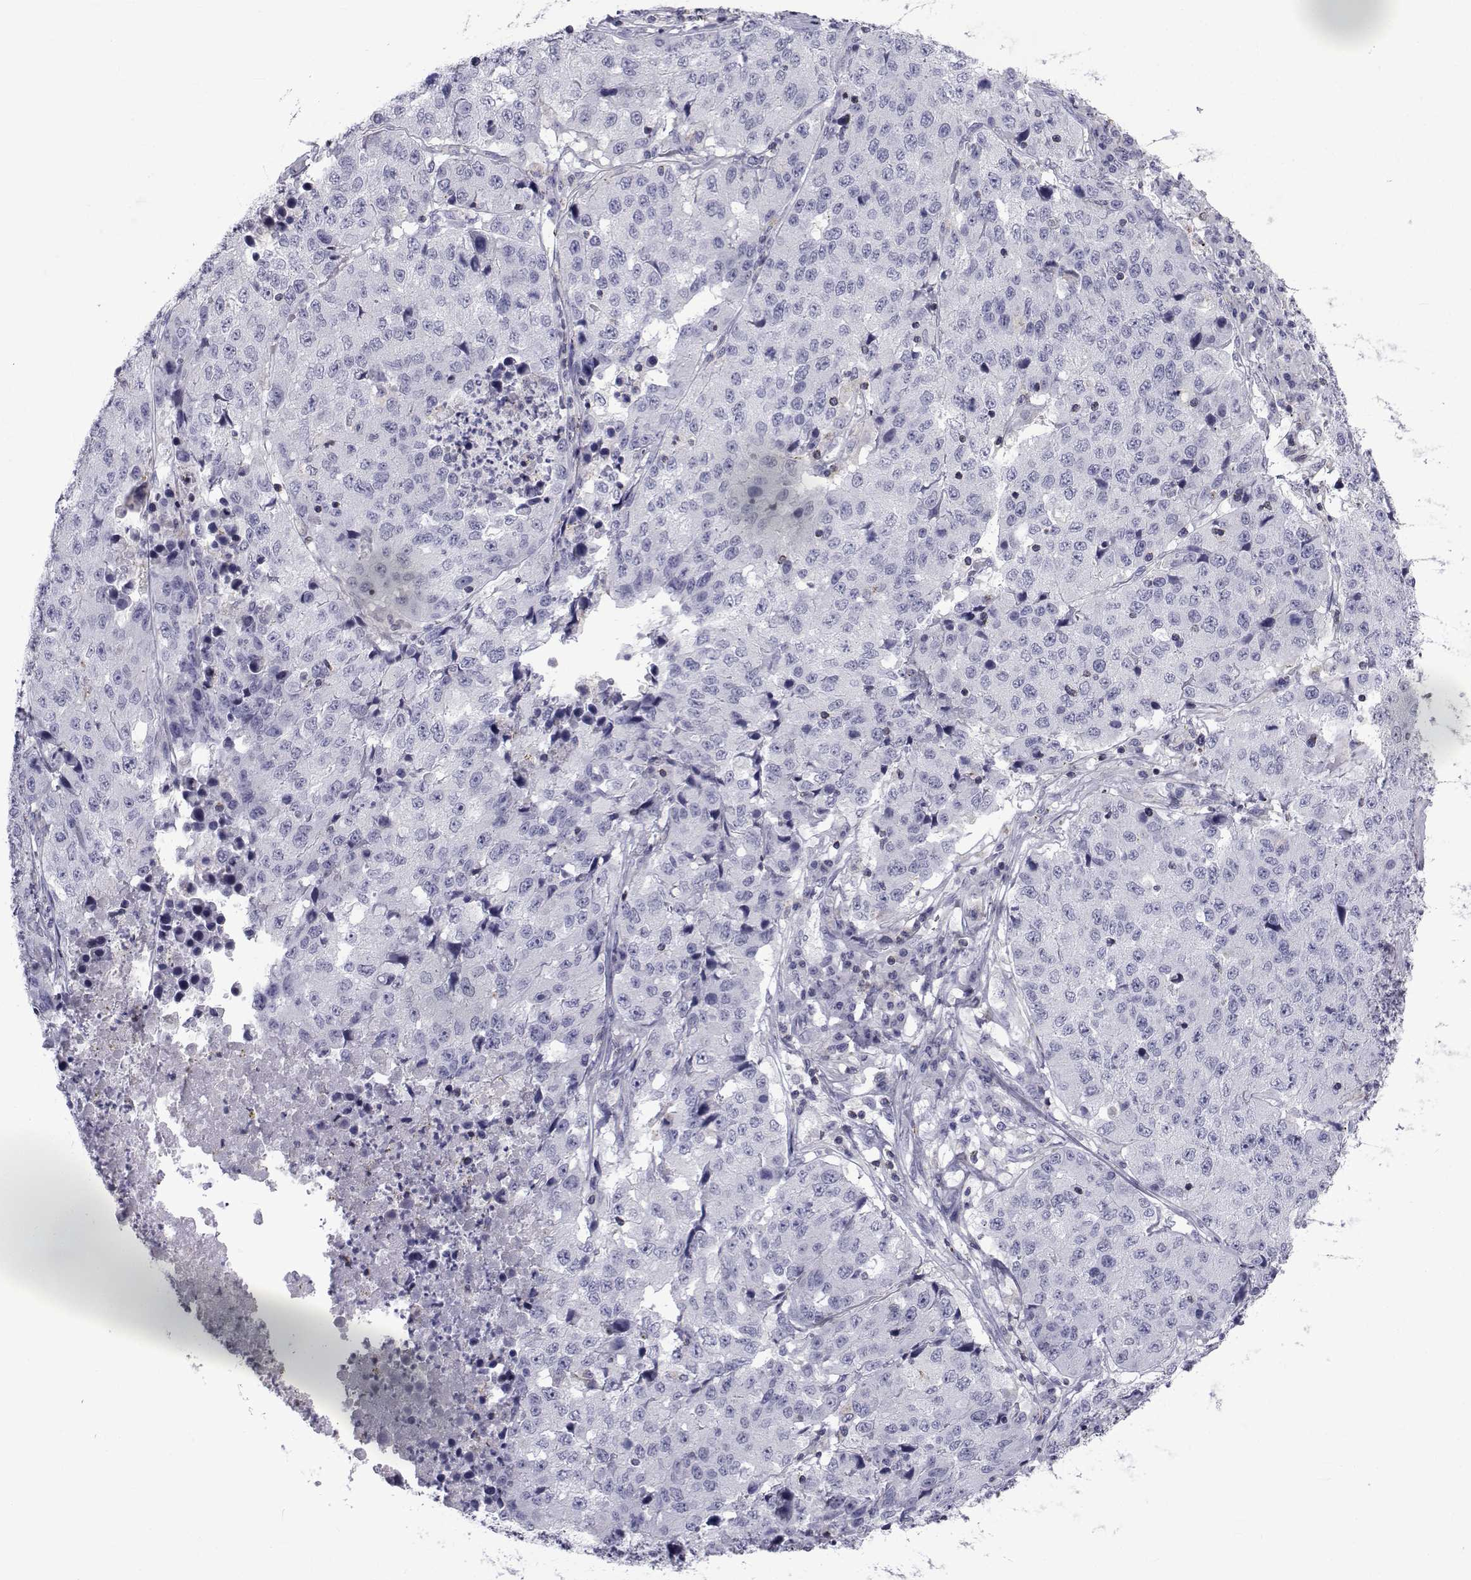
{"staining": {"intensity": "negative", "quantity": "none", "location": "none"}, "tissue": "stomach cancer", "cell_type": "Tumor cells", "image_type": "cancer", "snomed": [{"axis": "morphology", "description": "Adenocarcinoma, NOS"}, {"axis": "topography", "description": "Stomach"}], "caption": "The IHC micrograph has no significant expression in tumor cells of stomach adenocarcinoma tissue.", "gene": "PDE6H", "patient": {"sex": "male", "age": 71}}